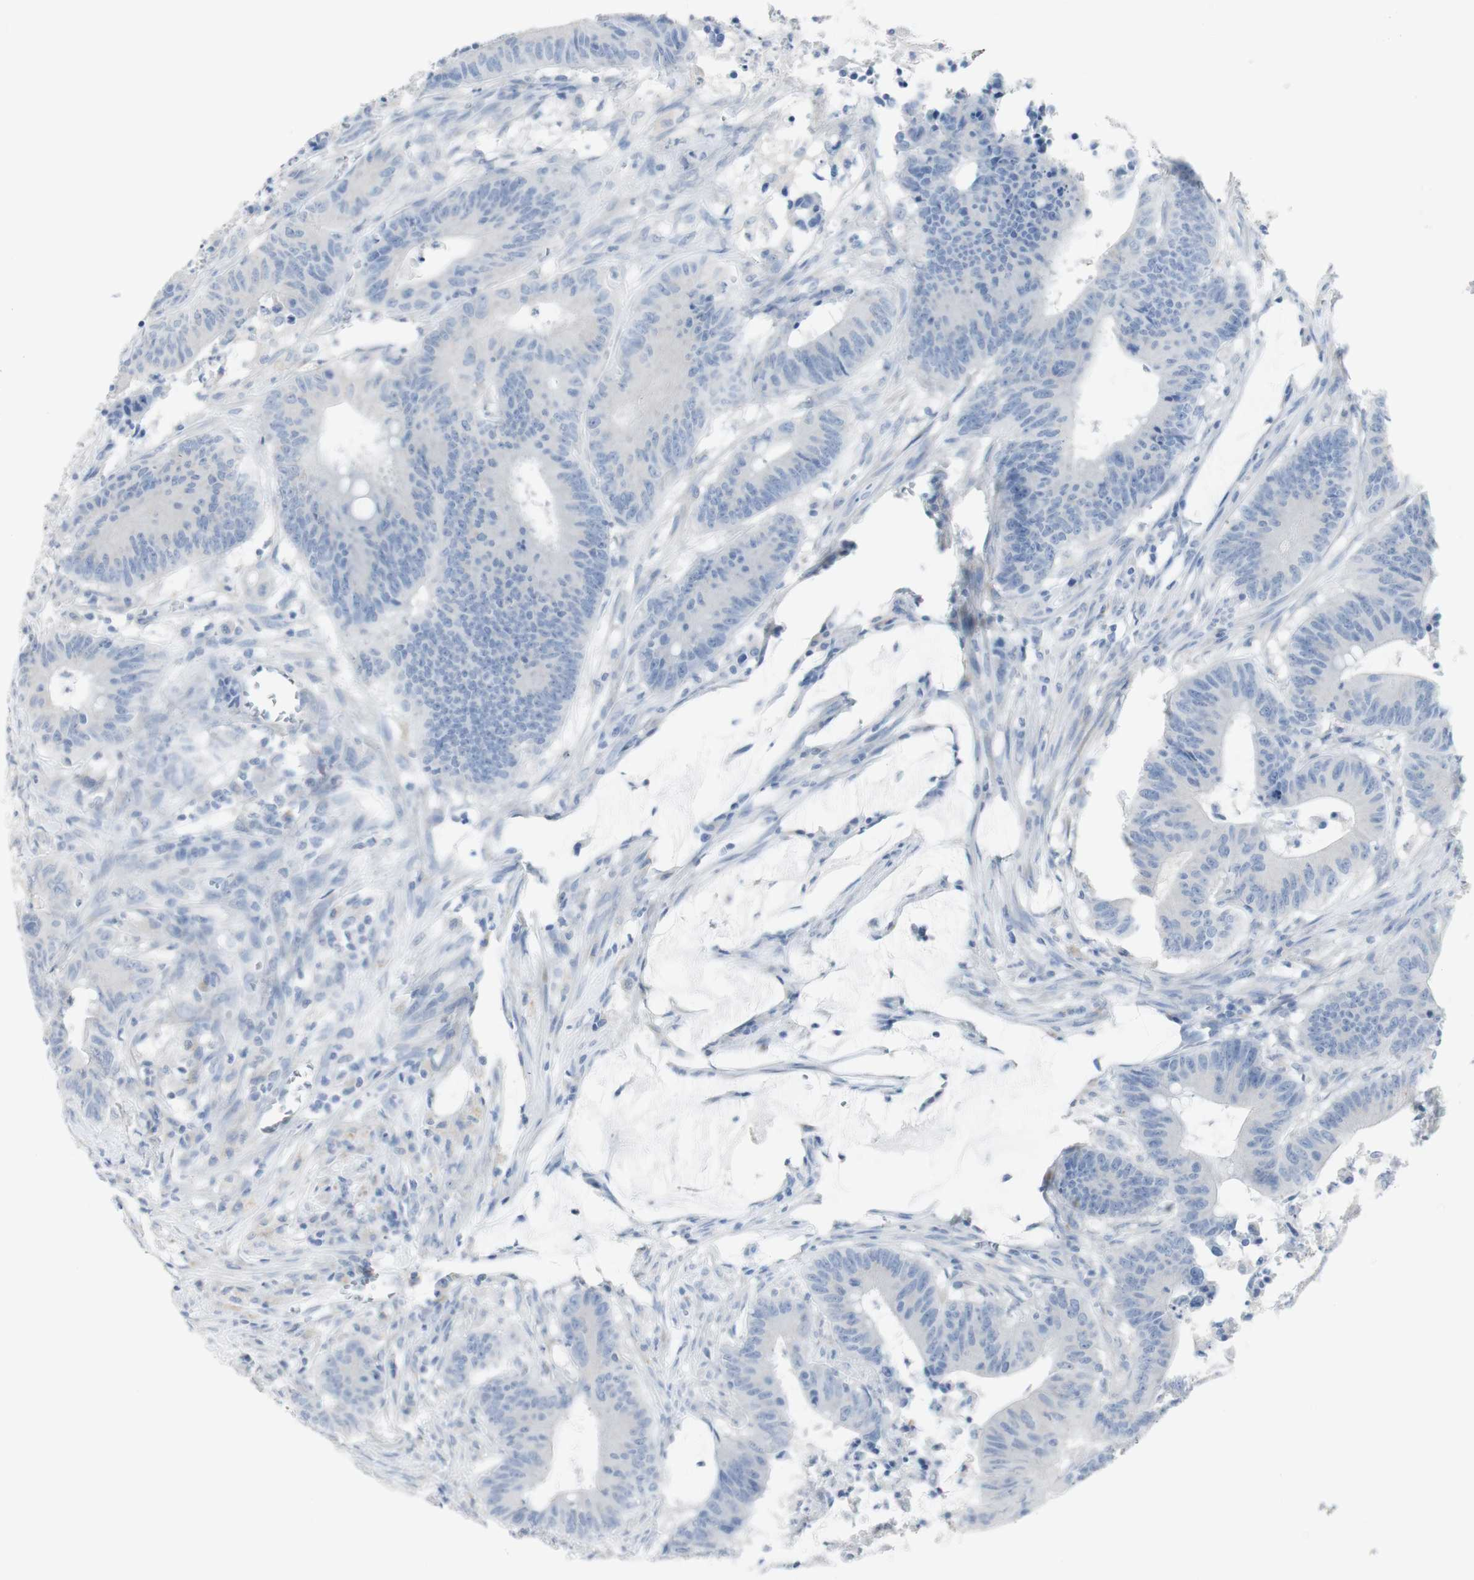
{"staining": {"intensity": "negative", "quantity": "none", "location": "none"}, "tissue": "colorectal cancer", "cell_type": "Tumor cells", "image_type": "cancer", "snomed": [{"axis": "morphology", "description": "Adenocarcinoma, NOS"}, {"axis": "topography", "description": "Colon"}], "caption": "The image demonstrates no significant expression in tumor cells of colorectal adenocarcinoma.", "gene": "CD207", "patient": {"sex": "male", "age": 45}}